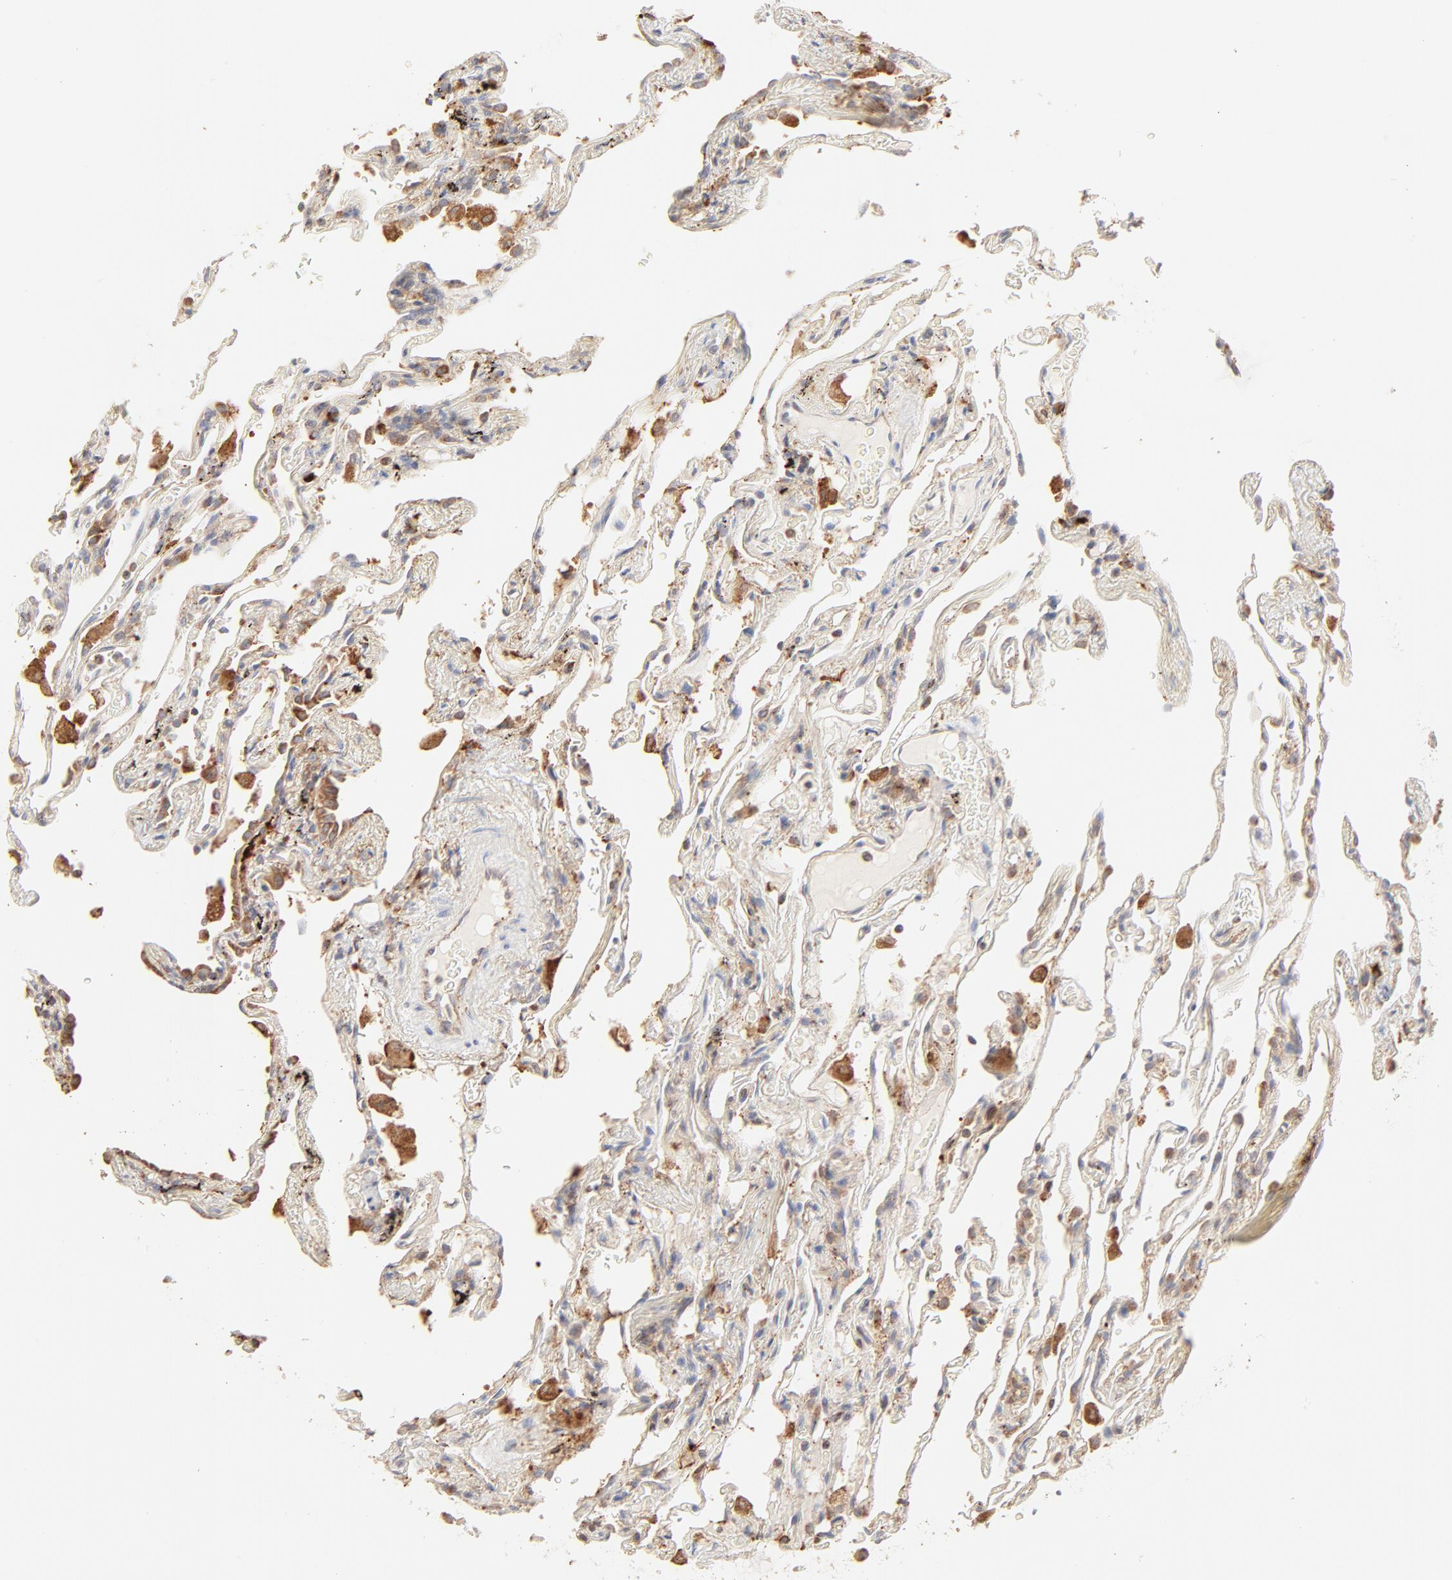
{"staining": {"intensity": "weak", "quantity": "<25%", "location": "cytoplasmic/membranous"}, "tissue": "lung", "cell_type": "Alveolar cells", "image_type": "normal", "snomed": [{"axis": "morphology", "description": "Normal tissue, NOS"}, {"axis": "morphology", "description": "Inflammation, NOS"}, {"axis": "topography", "description": "Lung"}], "caption": "Lung was stained to show a protein in brown. There is no significant expression in alveolar cells. The staining was performed using DAB to visualize the protein expression in brown, while the nuclei were stained in blue with hematoxylin (Magnification: 20x).", "gene": "PARP12", "patient": {"sex": "male", "age": 69}}